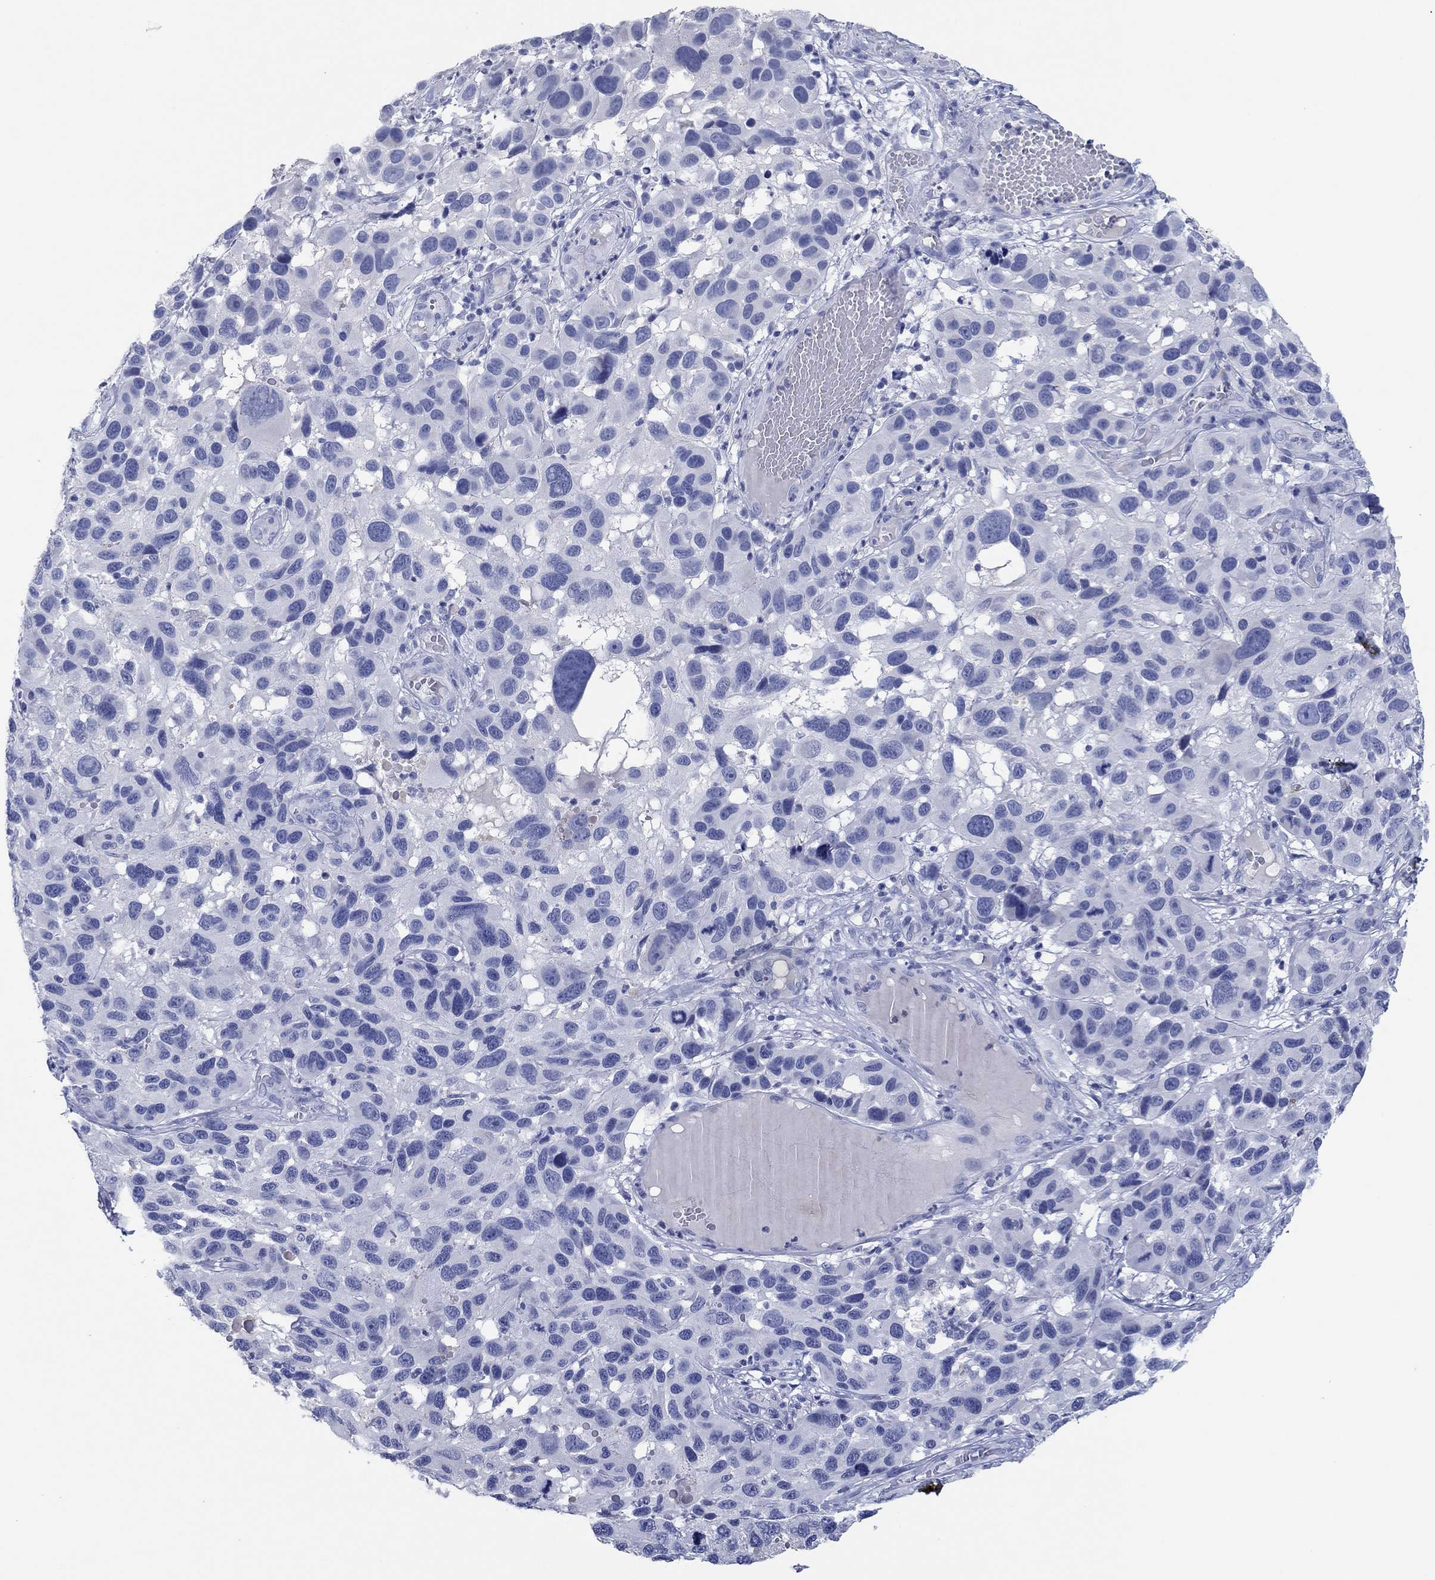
{"staining": {"intensity": "negative", "quantity": "none", "location": "none"}, "tissue": "melanoma", "cell_type": "Tumor cells", "image_type": "cancer", "snomed": [{"axis": "morphology", "description": "Malignant melanoma, NOS"}, {"axis": "topography", "description": "Skin"}], "caption": "Human malignant melanoma stained for a protein using immunohistochemistry exhibits no expression in tumor cells.", "gene": "POU5F1", "patient": {"sex": "male", "age": 53}}